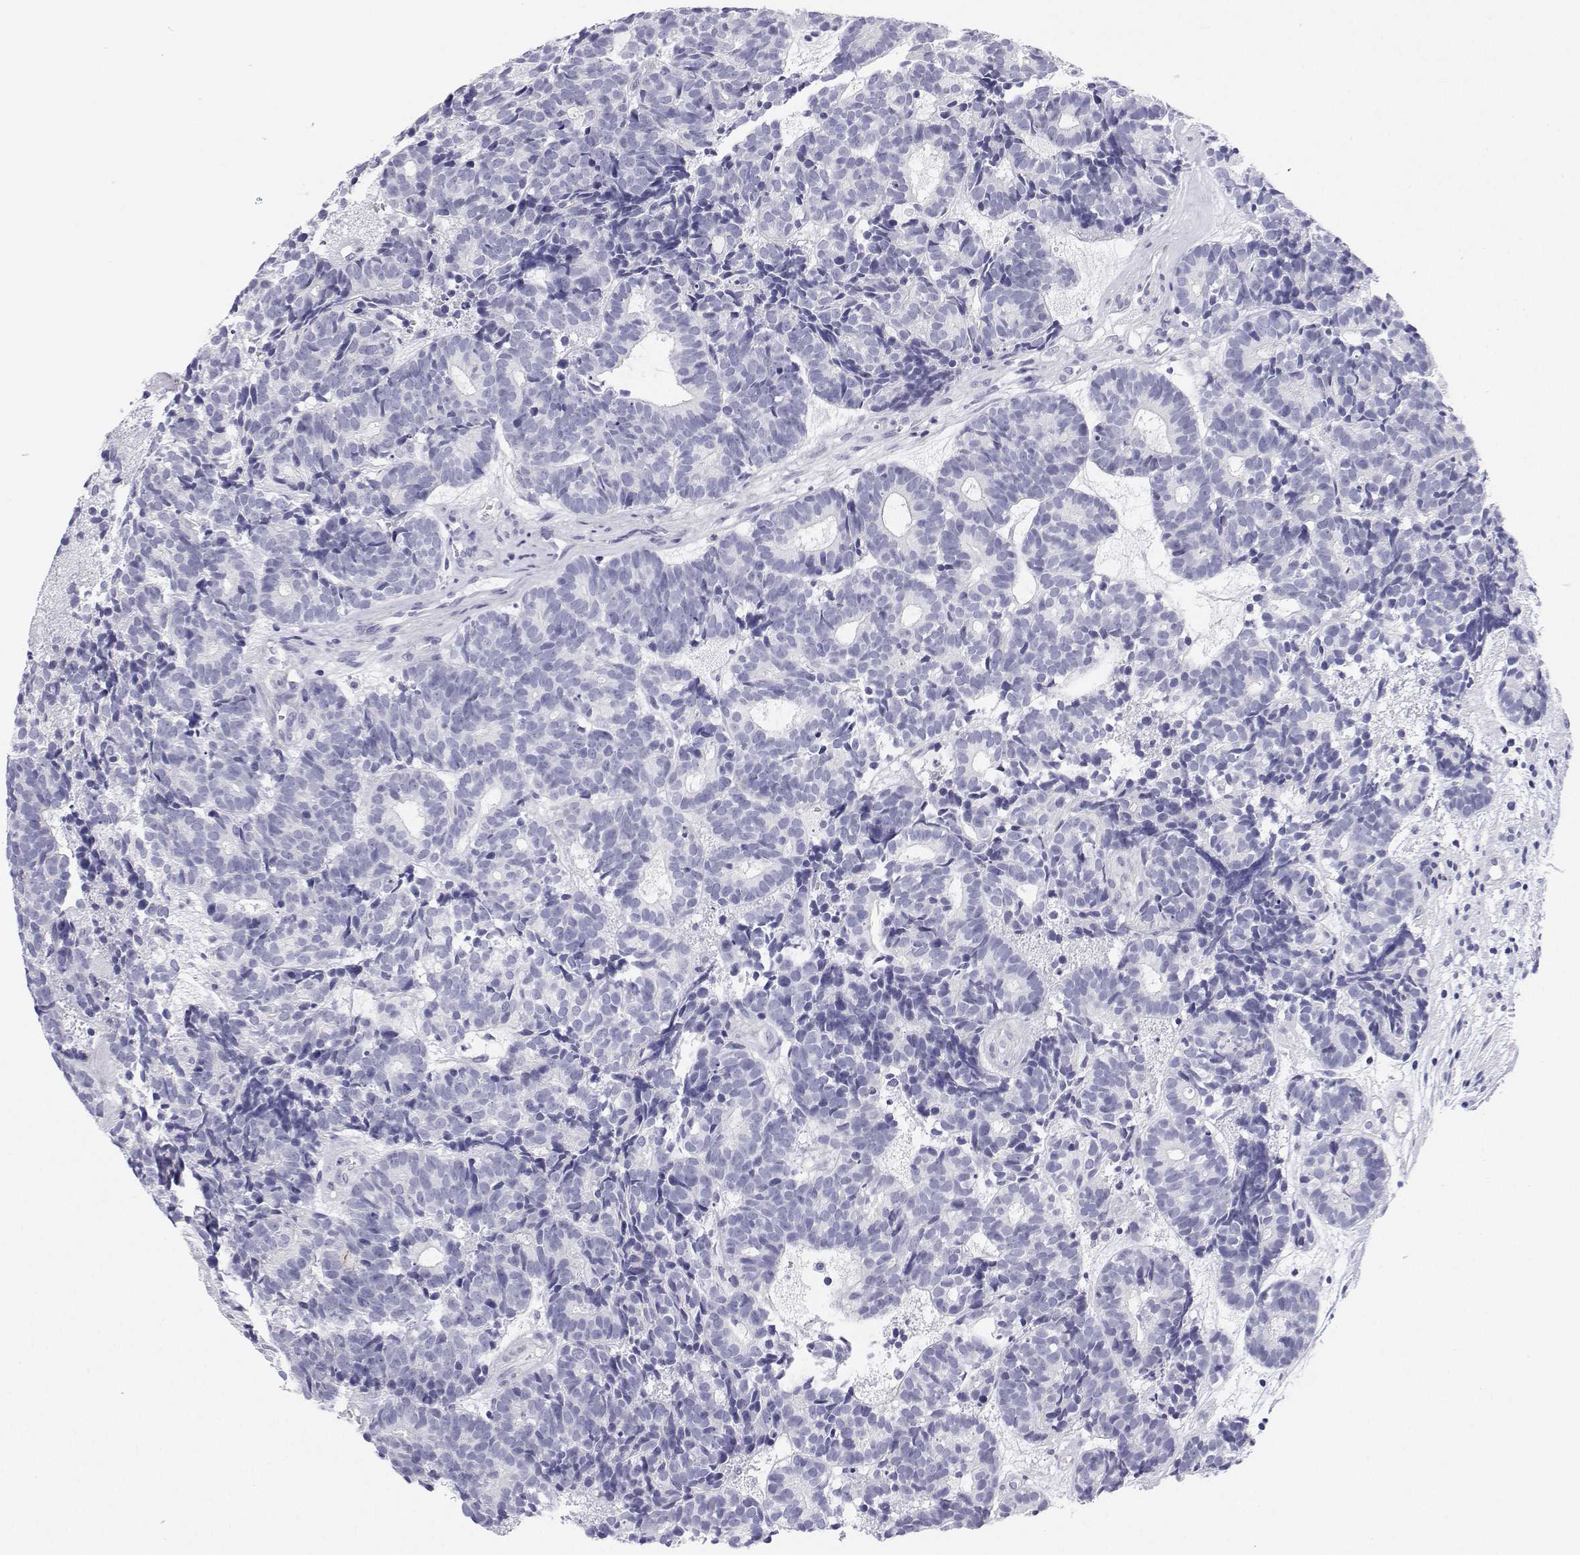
{"staining": {"intensity": "negative", "quantity": "none", "location": "none"}, "tissue": "head and neck cancer", "cell_type": "Tumor cells", "image_type": "cancer", "snomed": [{"axis": "morphology", "description": "Adenocarcinoma, NOS"}, {"axis": "topography", "description": "Head-Neck"}], "caption": "Immunohistochemical staining of head and neck cancer displays no significant expression in tumor cells.", "gene": "BHMT", "patient": {"sex": "female", "age": 81}}